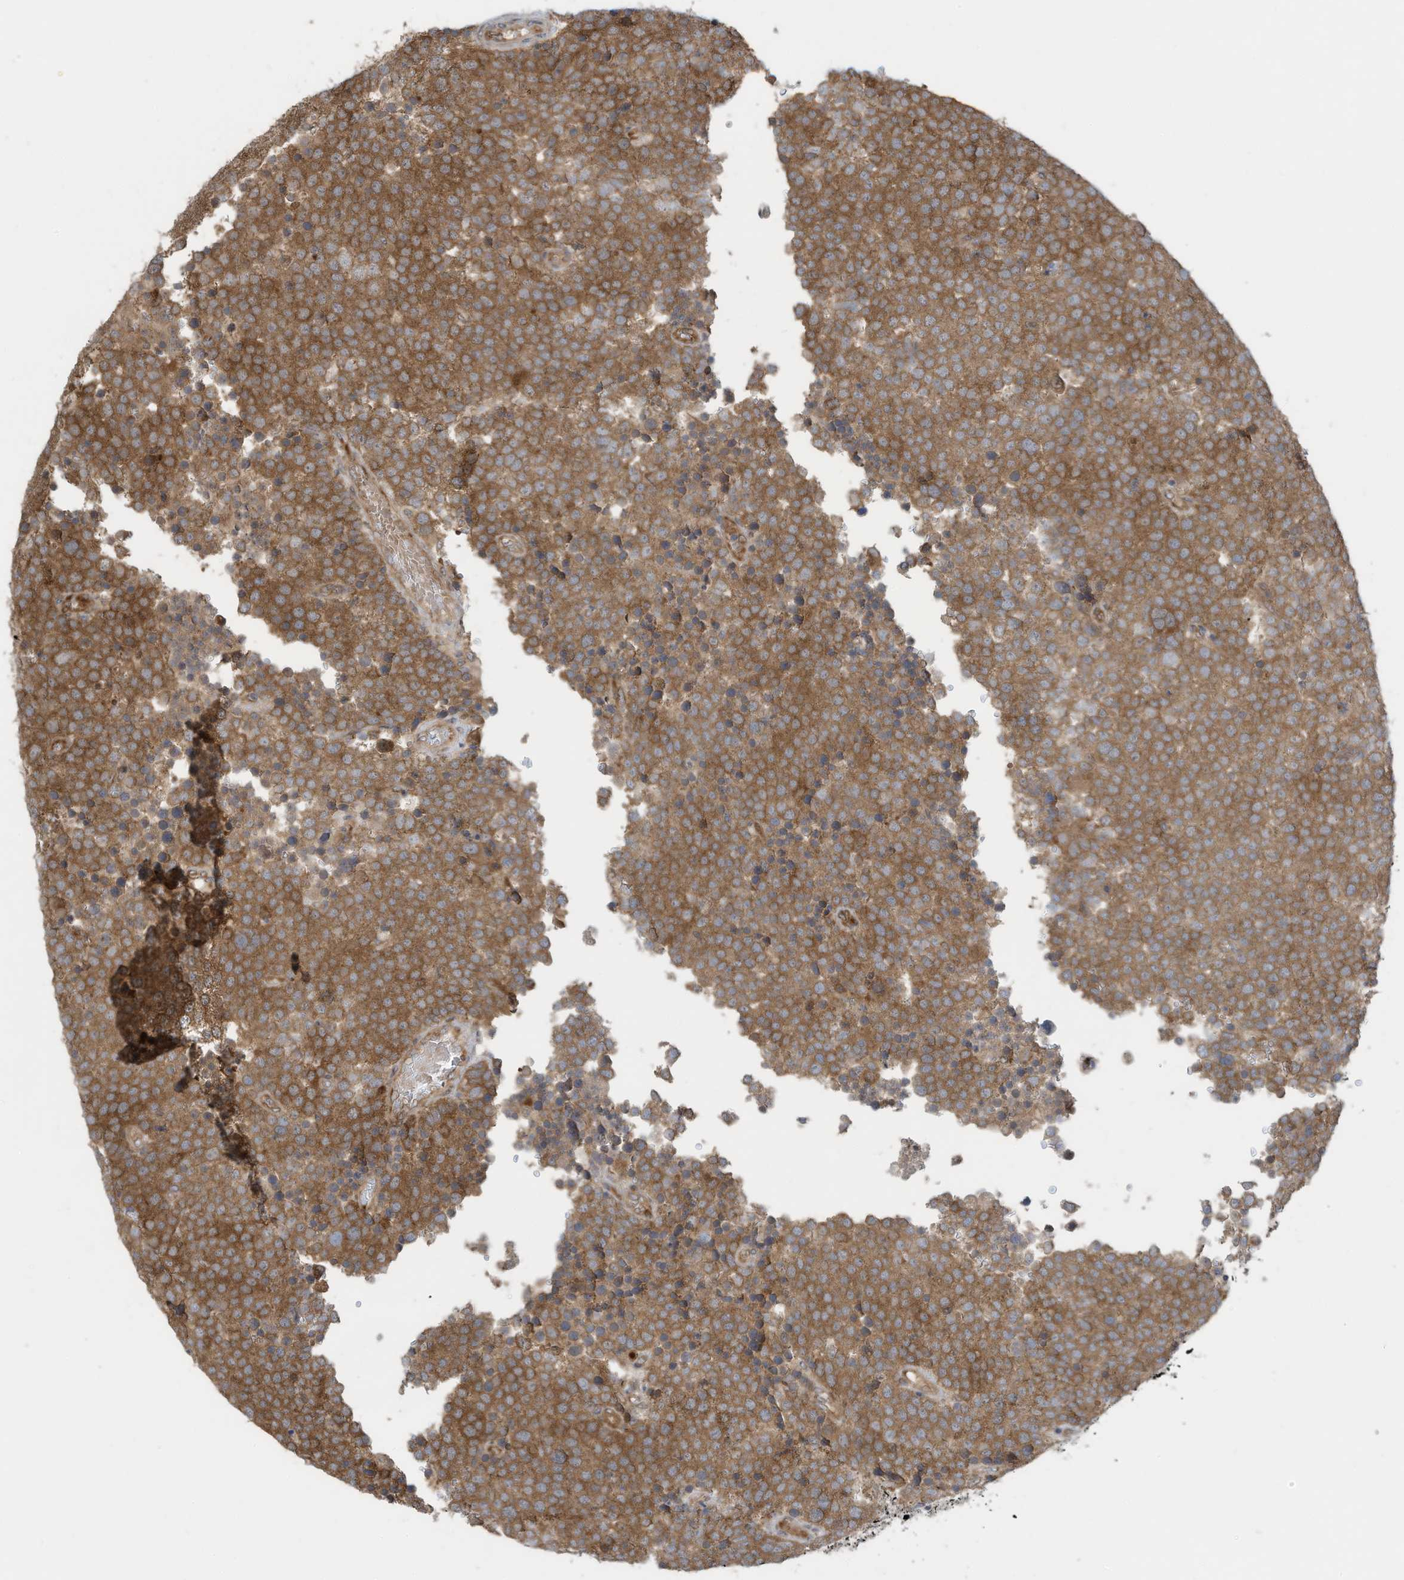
{"staining": {"intensity": "moderate", "quantity": ">75%", "location": "cytoplasmic/membranous"}, "tissue": "testis cancer", "cell_type": "Tumor cells", "image_type": "cancer", "snomed": [{"axis": "morphology", "description": "Seminoma, NOS"}, {"axis": "topography", "description": "Testis"}], "caption": "Immunohistochemistry (IHC) histopathology image of neoplastic tissue: human testis seminoma stained using IHC demonstrates medium levels of moderate protein expression localized specifically in the cytoplasmic/membranous of tumor cells, appearing as a cytoplasmic/membranous brown color.", "gene": "USE1", "patient": {"sex": "male", "age": 71}}